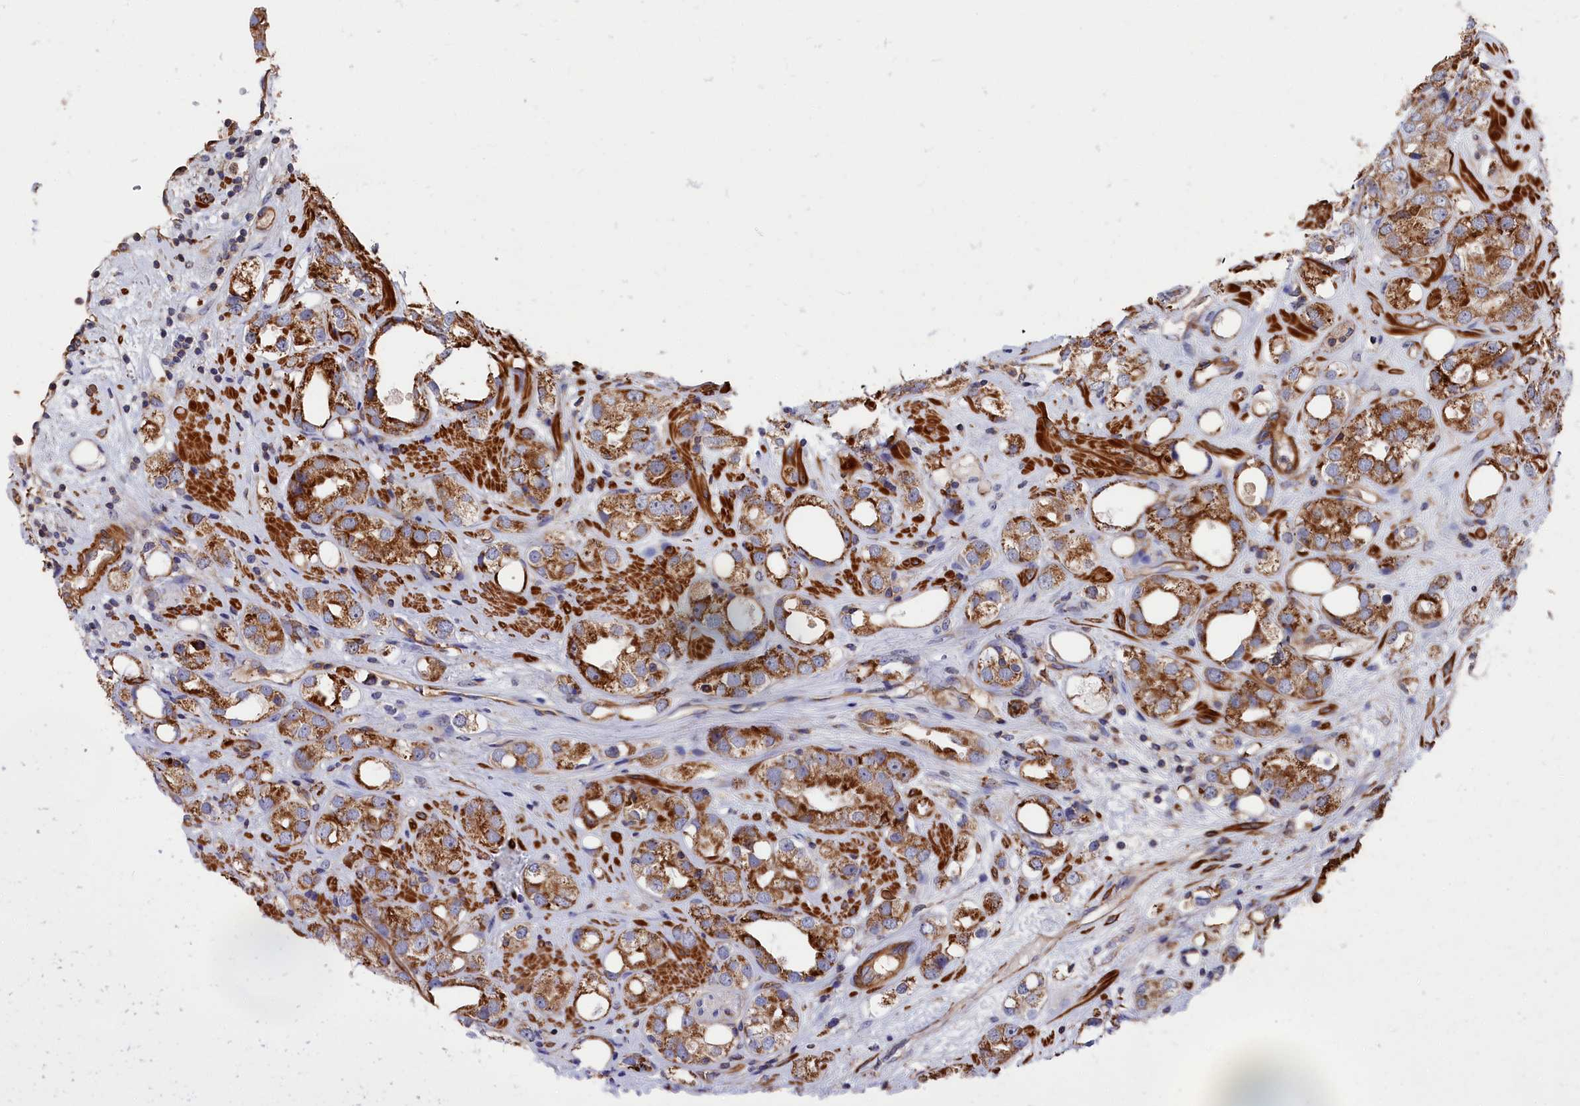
{"staining": {"intensity": "moderate", "quantity": ">75%", "location": "cytoplasmic/membranous"}, "tissue": "prostate cancer", "cell_type": "Tumor cells", "image_type": "cancer", "snomed": [{"axis": "morphology", "description": "Adenocarcinoma, NOS"}, {"axis": "topography", "description": "Prostate"}], "caption": "Protein staining shows moderate cytoplasmic/membranous expression in about >75% of tumor cells in prostate cancer (adenocarcinoma).", "gene": "LDHD", "patient": {"sex": "male", "age": 79}}